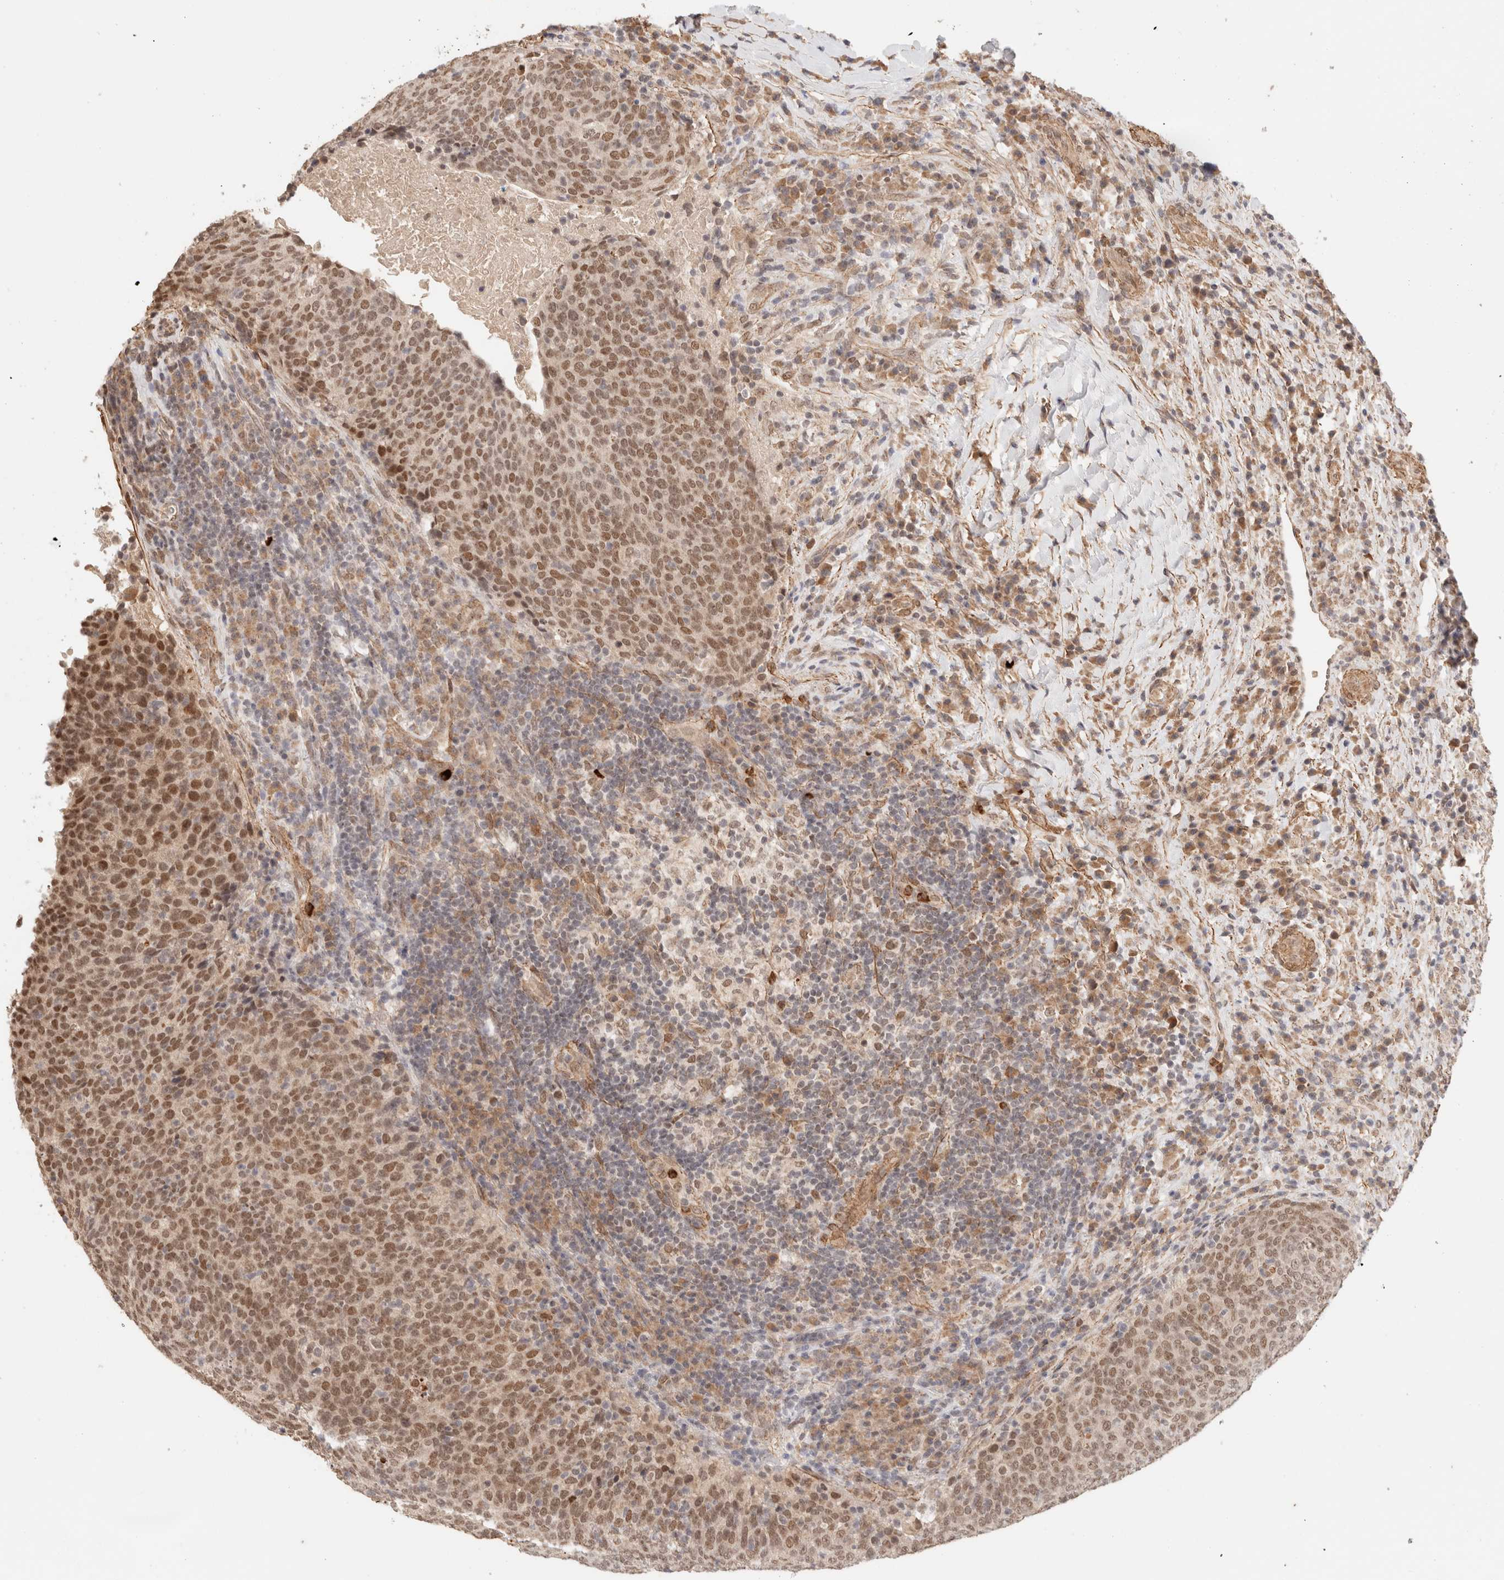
{"staining": {"intensity": "strong", "quantity": ">75%", "location": "nuclear"}, "tissue": "head and neck cancer", "cell_type": "Tumor cells", "image_type": "cancer", "snomed": [{"axis": "morphology", "description": "Squamous cell carcinoma, NOS"}, {"axis": "morphology", "description": "Squamous cell carcinoma, metastatic, NOS"}, {"axis": "topography", "description": "Lymph node"}, {"axis": "topography", "description": "Head-Neck"}], "caption": "Immunohistochemical staining of head and neck cancer reveals strong nuclear protein staining in about >75% of tumor cells. (DAB (3,3'-diaminobenzidine) IHC, brown staining for protein, blue staining for nuclei).", "gene": "BRPF3", "patient": {"sex": "male", "age": 62}}